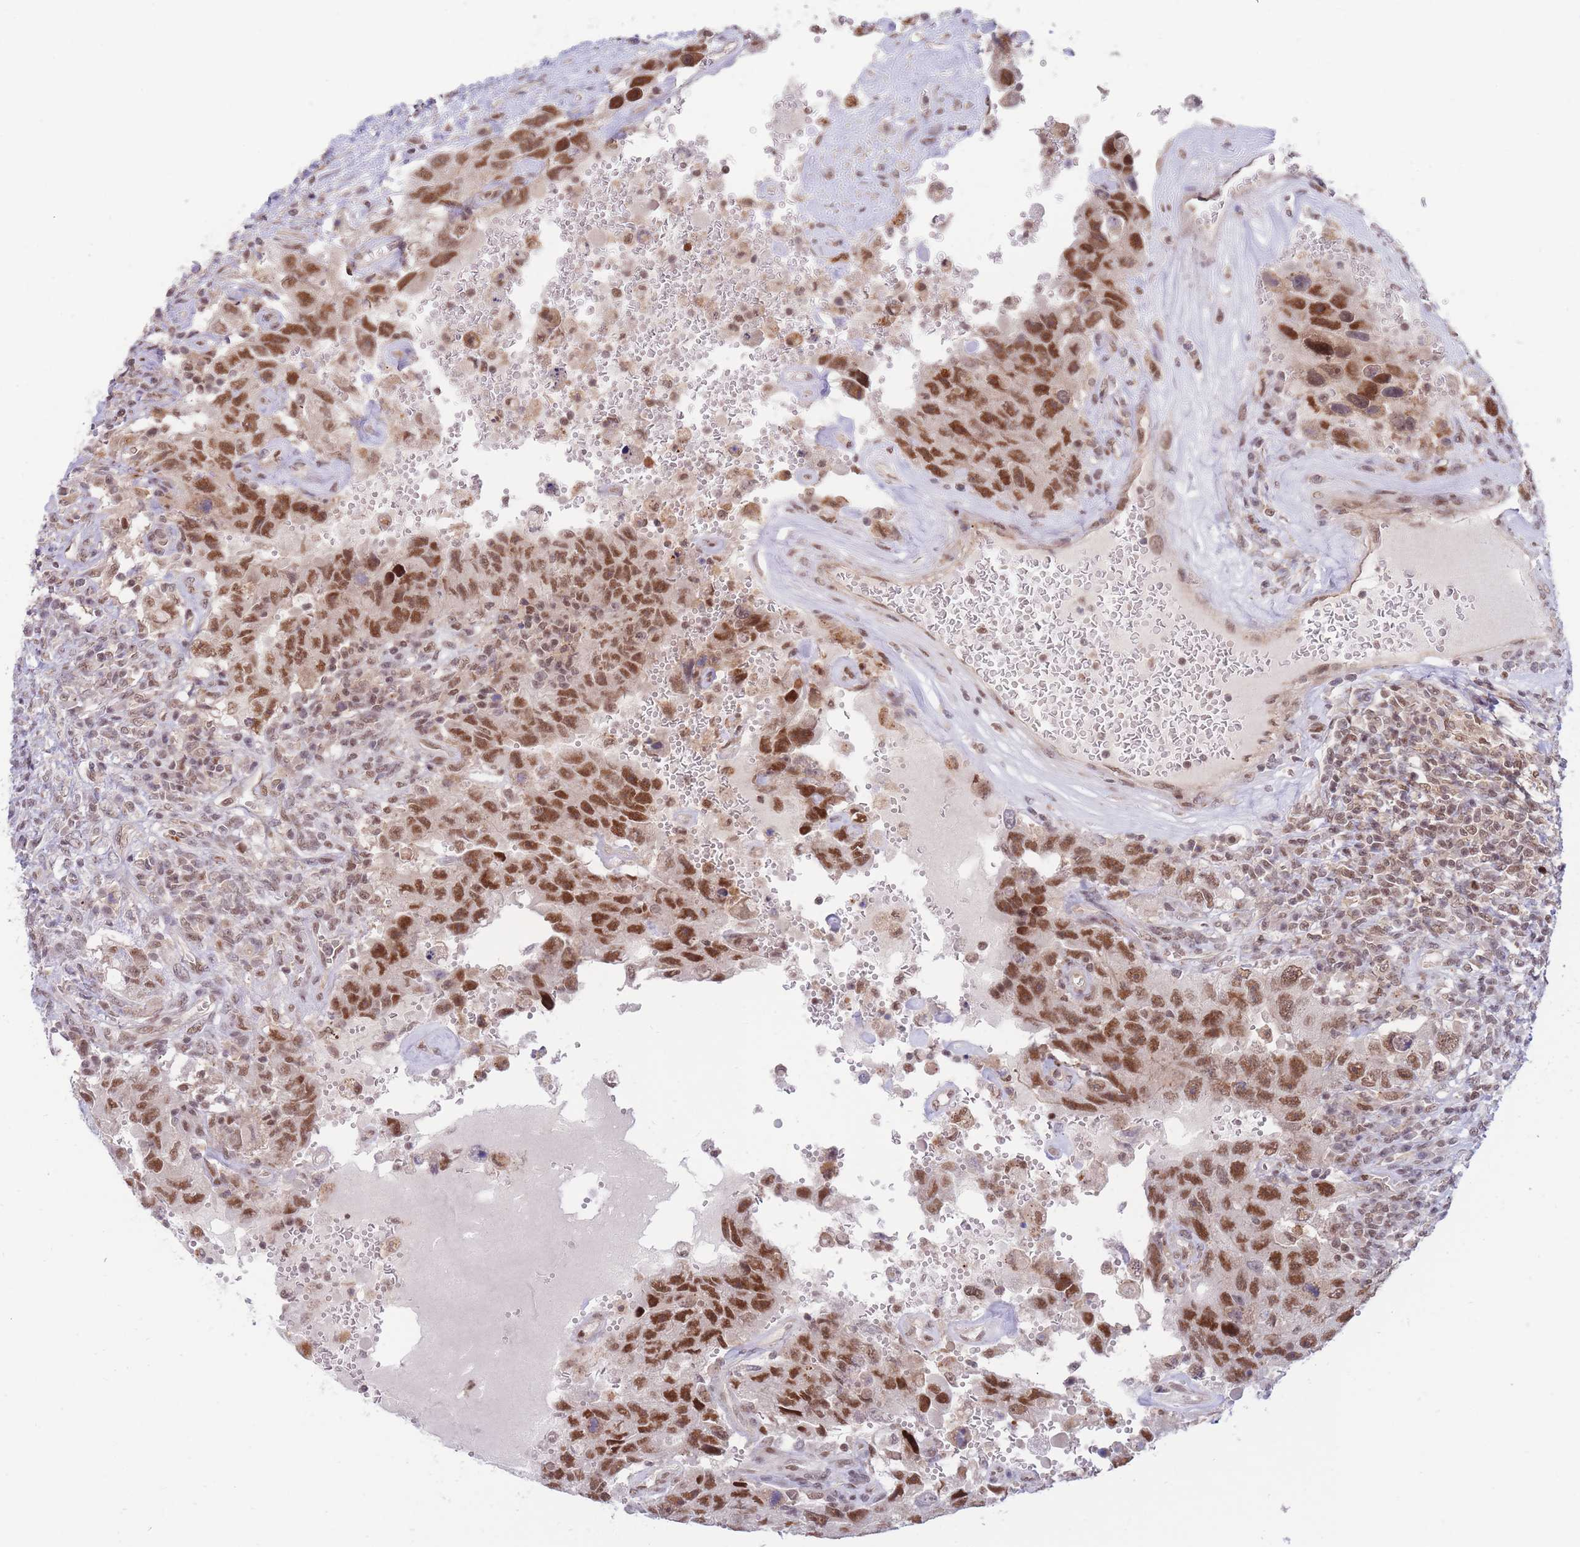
{"staining": {"intensity": "strong", "quantity": ">75%", "location": "nuclear"}, "tissue": "testis cancer", "cell_type": "Tumor cells", "image_type": "cancer", "snomed": [{"axis": "morphology", "description": "Carcinoma, Embryonal, NOS"}, {"axis": "topography", "description": "Testis"}], "caption": "Immunohistochemical staining of human embryonal carcinoma (testis) exhibits high levels of strong nuclear protein staining in approximately >75% of tumor cells. (DAB (3,3'-diaminobenzidine) IHC with brightfield microscopy, high magnification).", "gene": "BOD1L1", "patient": {"sex": "male", "age": 26}}